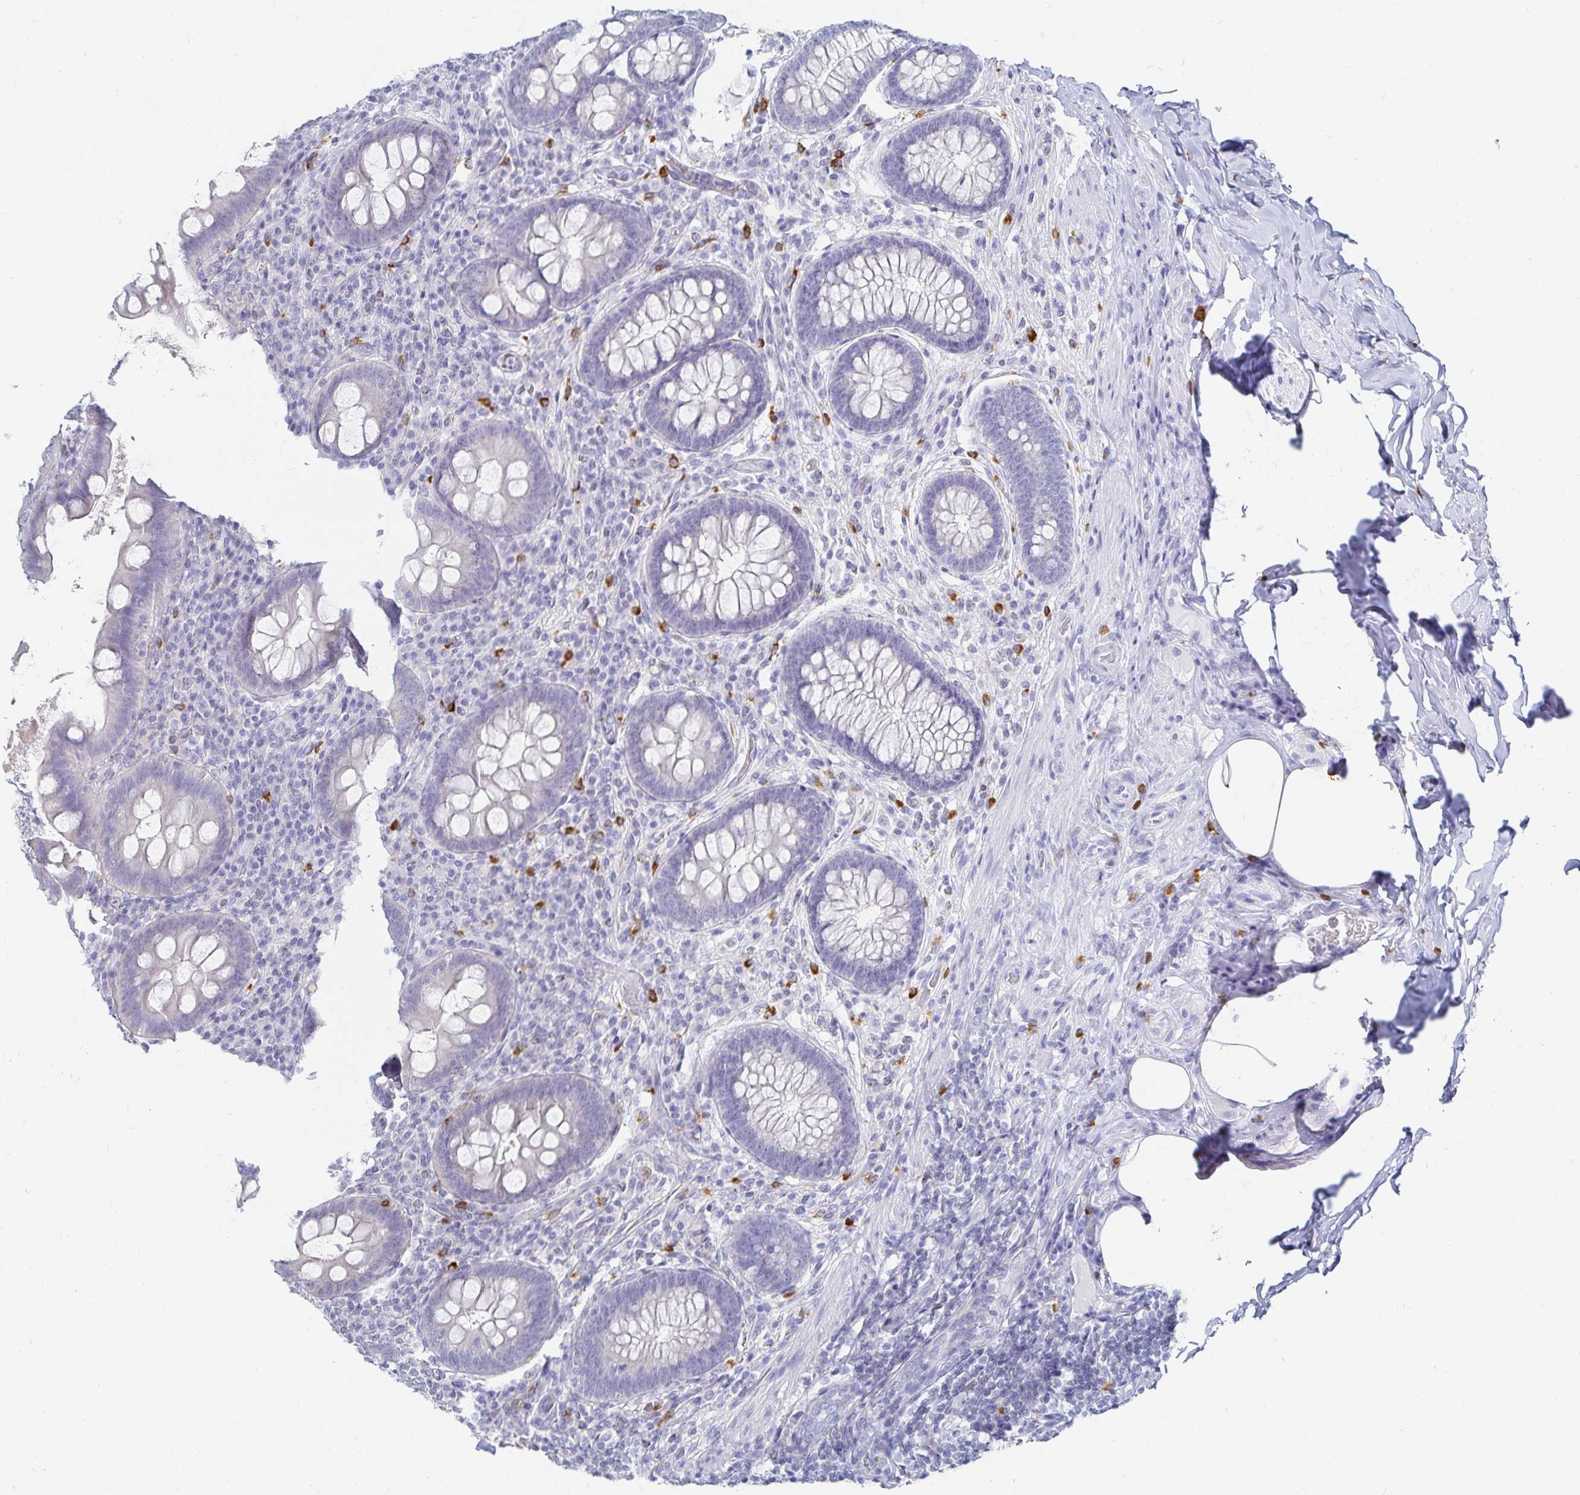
{"staining": {"intensity": "negative", "quantity": "none", "location": "none"}, "tissue": "appendix", "cell_type": "Glandular cells", "image_type": "normal", "snomed": [{"axis": "morphology", "description": "Normal tissue, NOS"}, {"axis": "topography", "description": "Appendix"}], "caption": "High power microscopy photomicrograph of an IHC photomicrograph of normal appendix, revealing no significant staining in glandular cells. The staining is performed using DAB brown chromogen with nuclei counter-stained in using hematoxylin.", "gene": "TNIP1", "patient": {"sex": "male", "age": 71}}